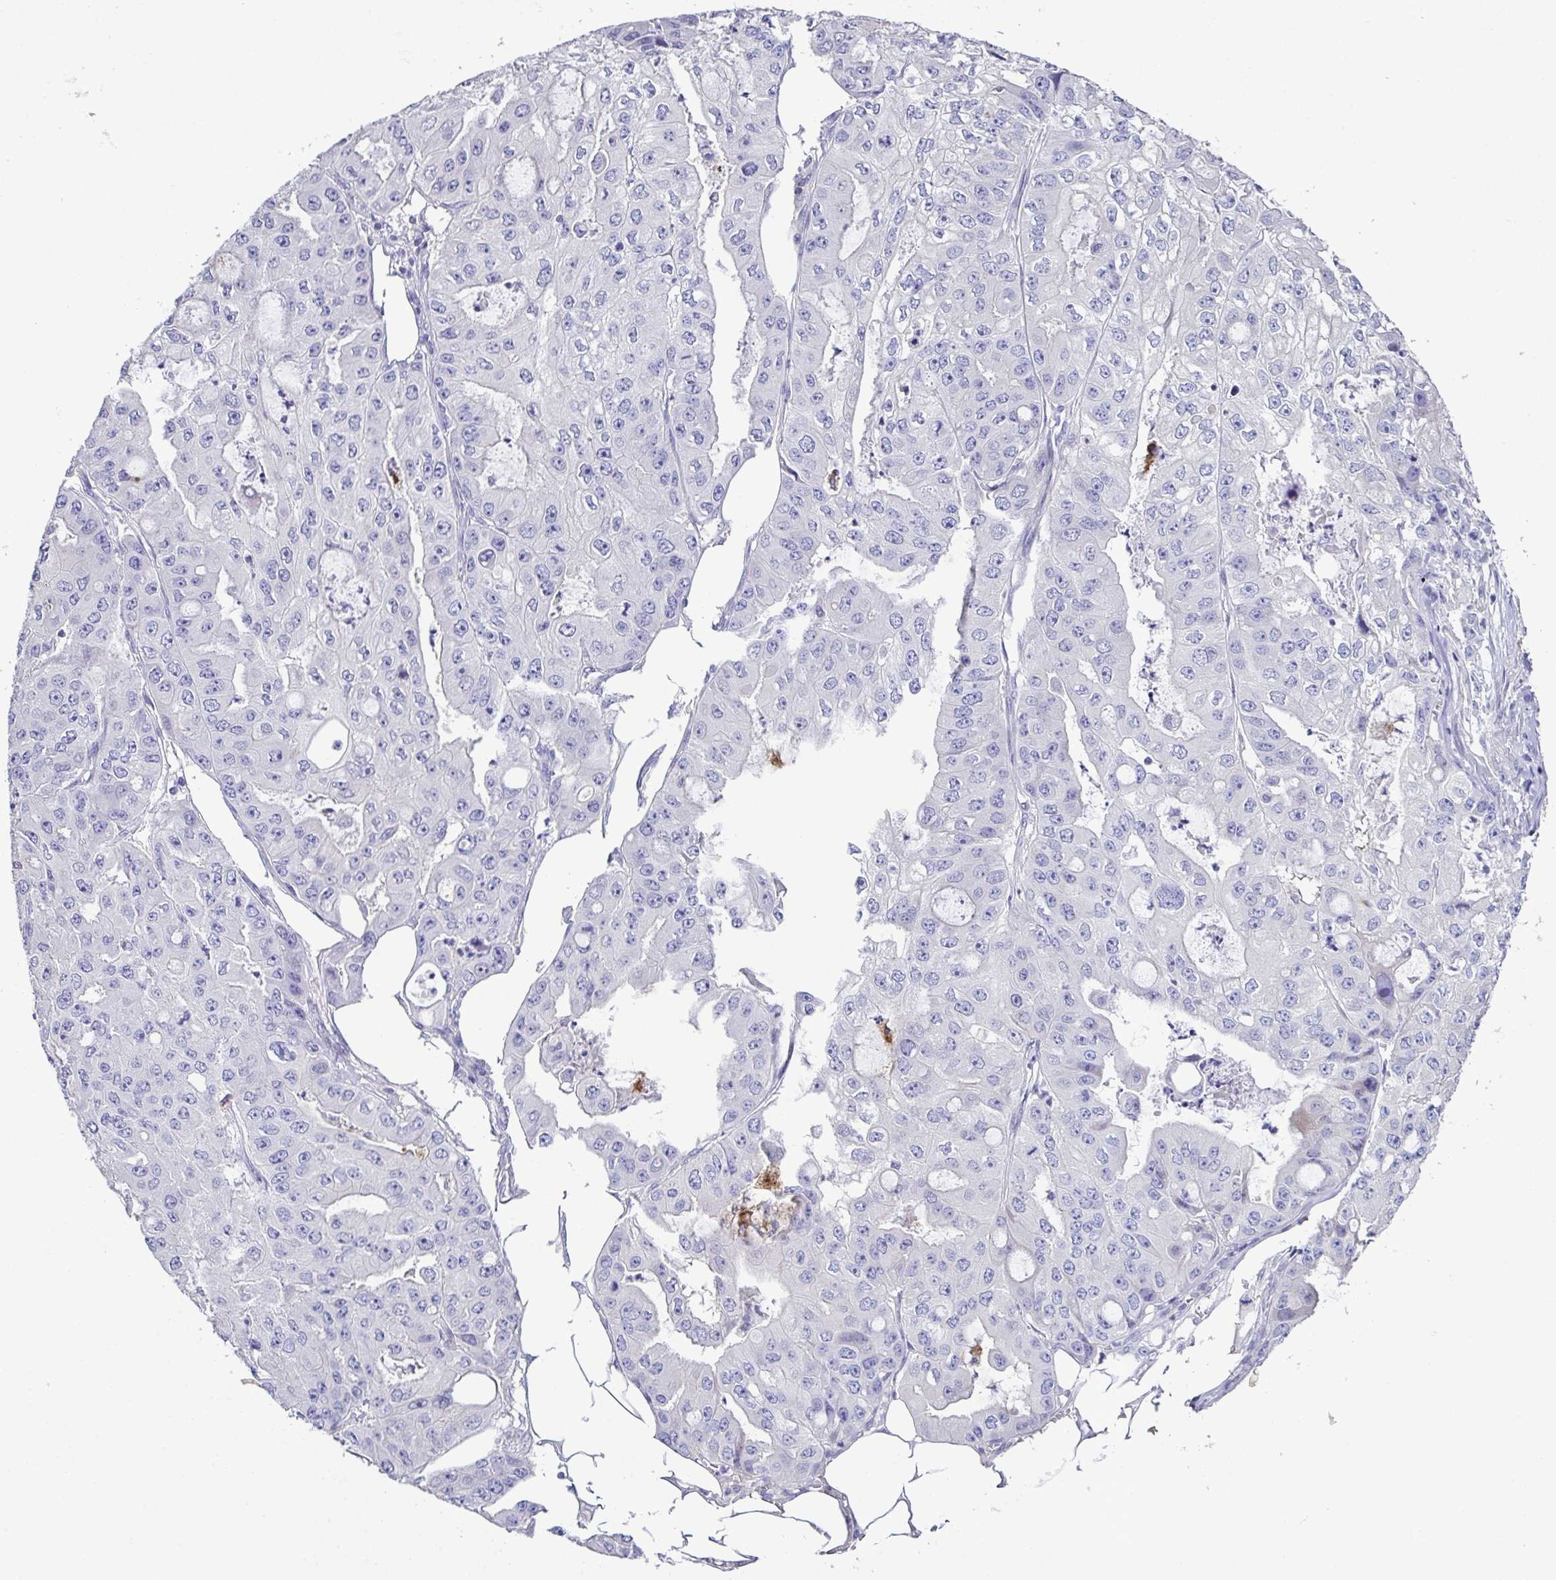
{"staining": {"intensity": "negative", "quantity": "none", "location": "none"}, "tissue": "ovarian cancer", "cell_type": "Tumor cells", "image_type": "cancer", "snomed": [{"axis": "morphology", "description": "Cystadenocarcinoma, serous, NOS"}, {"axis": "topography", "description": "Ovary"}], "caption": "Protein analysis of ovarian cancer displays no significant positivity in tumor cells.", "gene": "MARCO", "patient": {"sex": "female", "age": 56}}